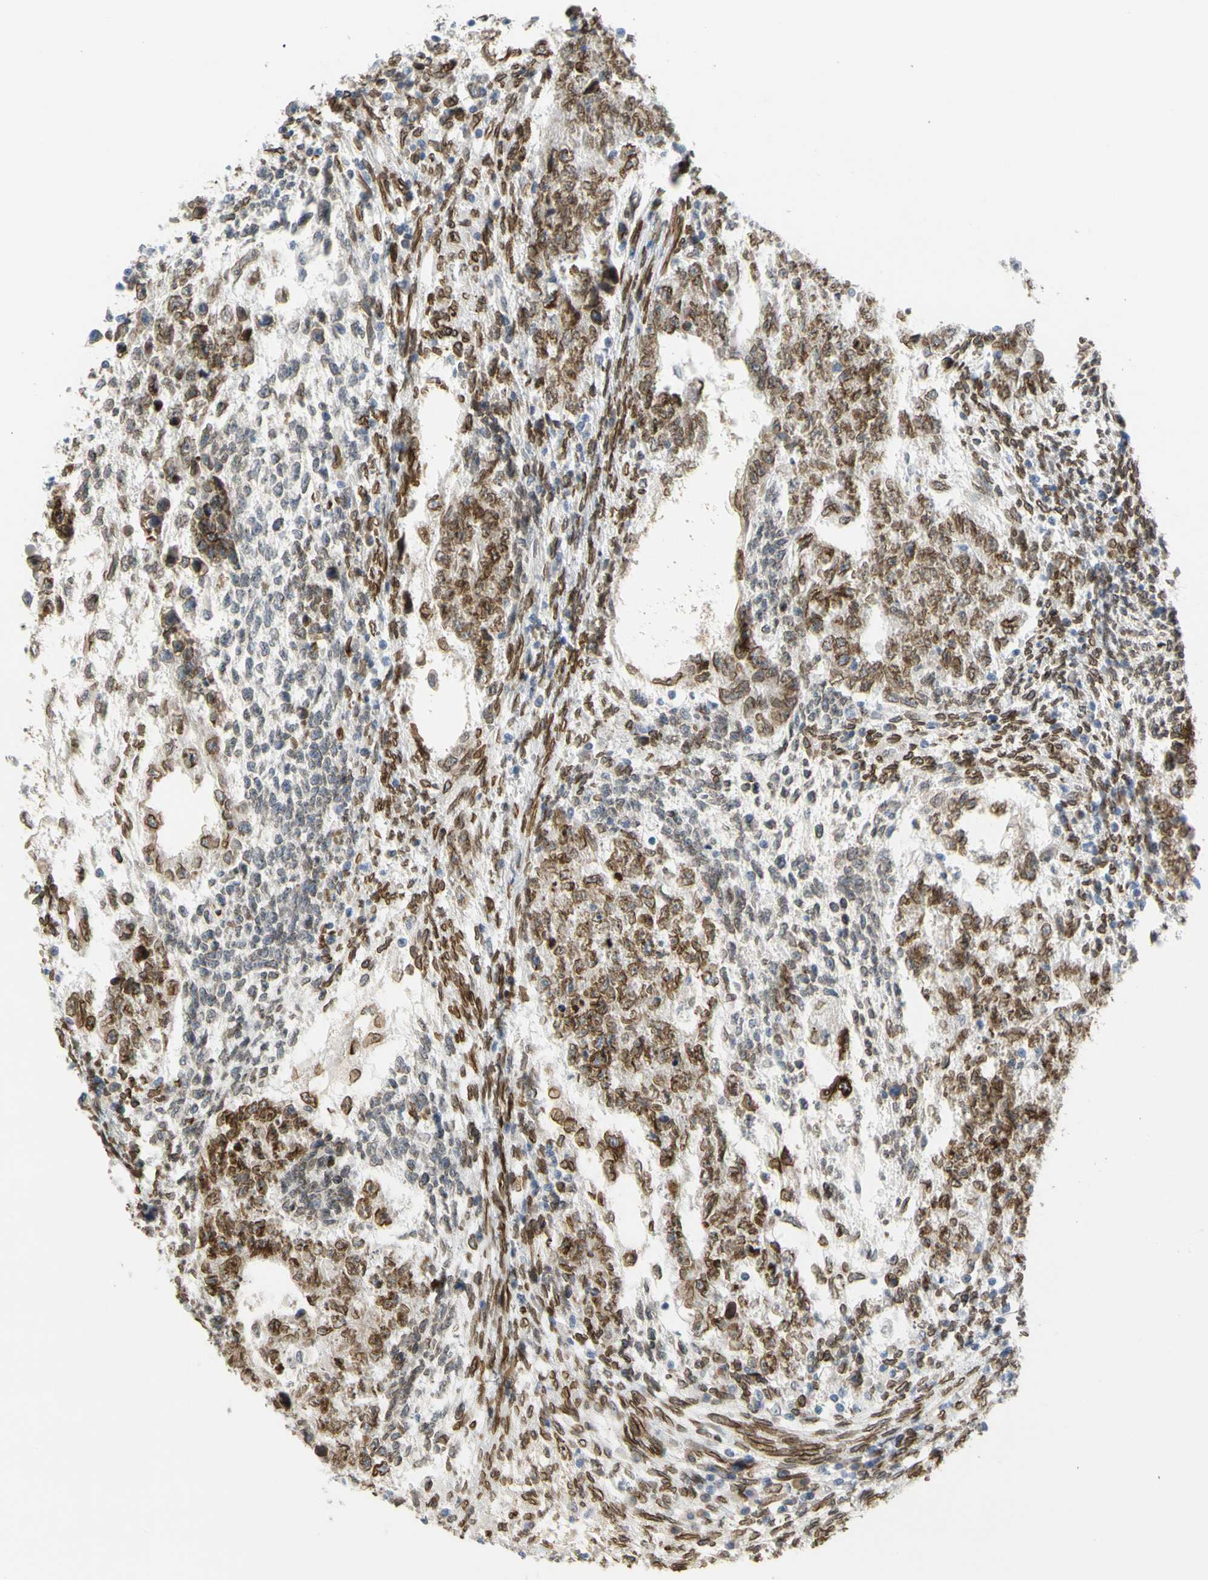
{"staining": {"intensity": "moderate", "quantity": ">75%", "location": "cytoplasmic/membranous,nuclear"}, "tissue": "testis cancer", "cell_type": "Tumor cells", "image_type": "cancer", "snomed": [{"axis": "morphology", "description": "Normal tissue, NOS"}, {"axis": "morphology", "description": "Carcinoma, Embryonal, NOS"}, {"axis": "topography", "description": "Testis"}], "caption": "IHC (DAB) staining of human testis cancer (embryonal carcinoma) demonstrates moderate cytoplasmic/membranous and nuclear protein staining in about >75% of tumor cells.", "gene": "SUN1", "patient": {"sex": "male", "age": 36}}